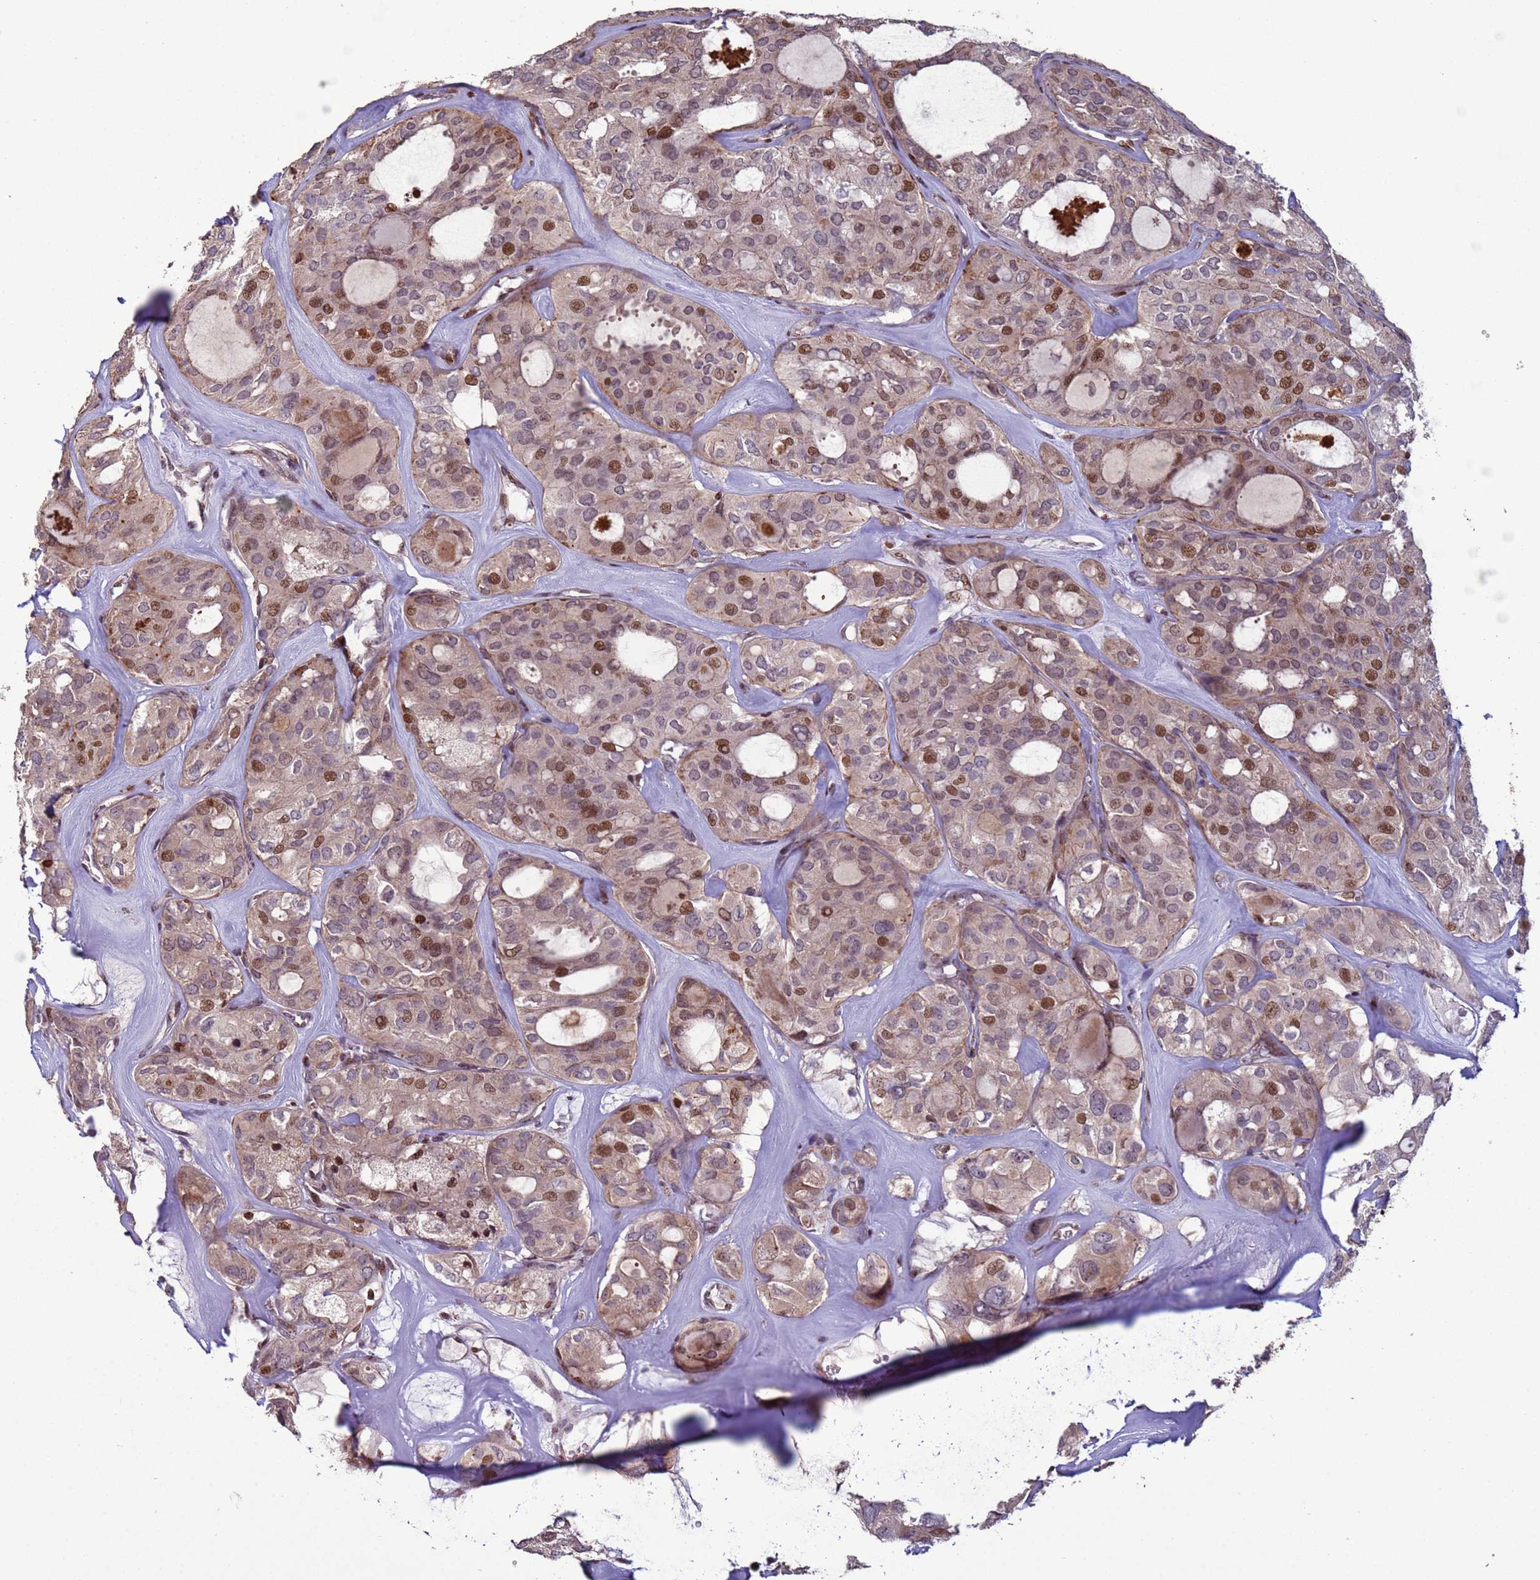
{"staining": {"intensity": "moderate", "quantity": "25%-75%", "location": "nuclear"}, "tissue": "thyroid cancer", "cell_type": "Tumor cells", "image_type": "cancer", "snomed": [{"axis": "morphology", "description": "Follicular adenoma carcinoma, NOS"}, {"axis": "topography", "description": "Thyroid gland"}], "caption": "A high-resolution image shows IHC staining of thyroid follicular adenoma carcinoma, which demonstrates moderate nuclear expression in approximately 25%-75% of tumor cells. (DAB (3,3'-diaminobenzidine) IHC with brightfield microscopy, high magnification).", "gene": "HGH1", "patient": {"sex": "male", "age": 75}}